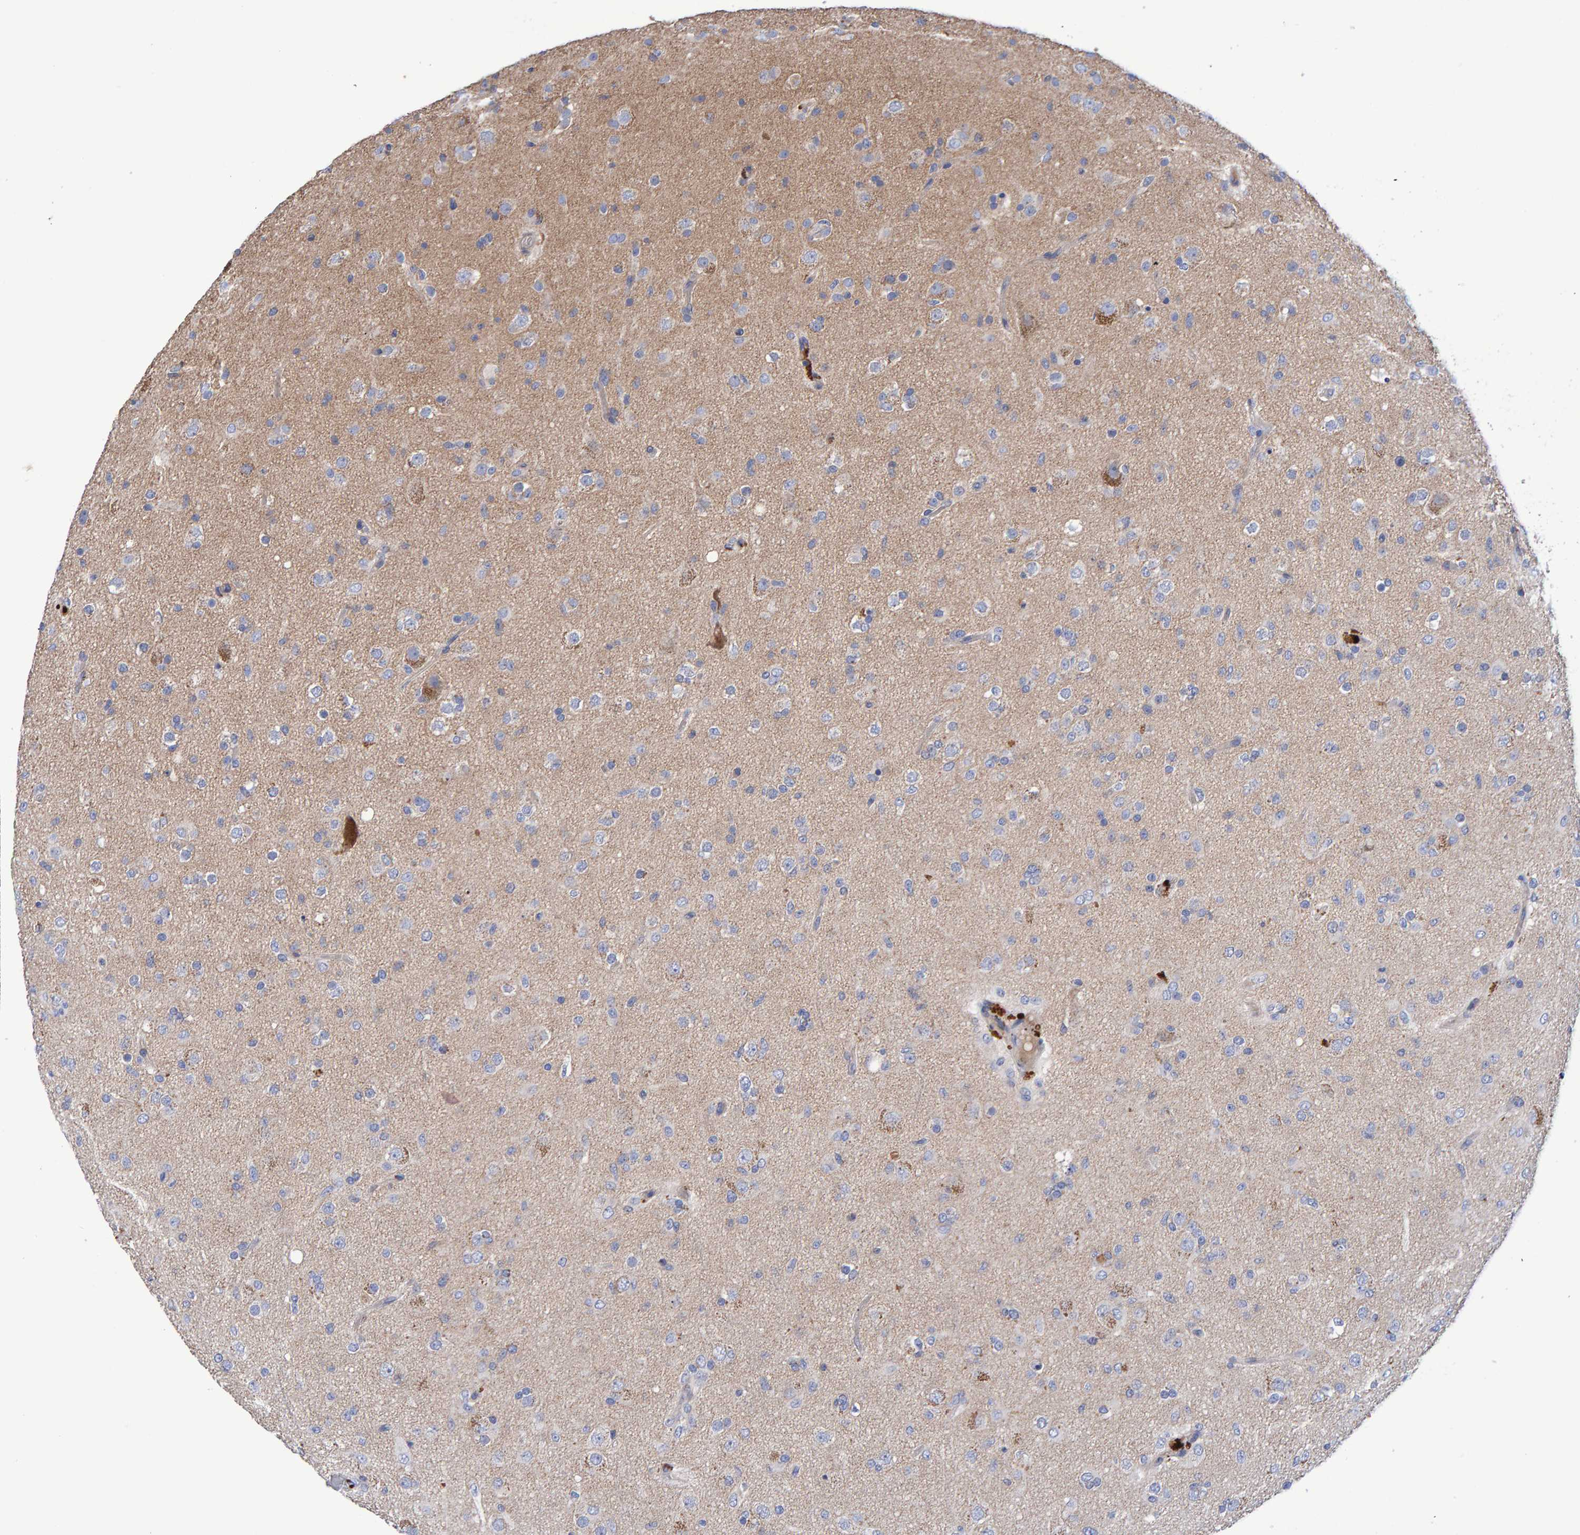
{"staining": {"intensity": "negative", "quantity": "none", "location": "none"}, "tissue": "glioma", "cell_type": "Tumor cells", "image_type": "cancer", "snomed": [{"axis": "morphology", "description": "Glioma, malignant, Low grade"}, {"axis": "topography", "description": "Brain"}], "caption": "The photomicrograph exhibits no significant positivity in tumor cells of glioma.", "gene": "EFR3A", "patient": {"sex": "male", "age": 65}}